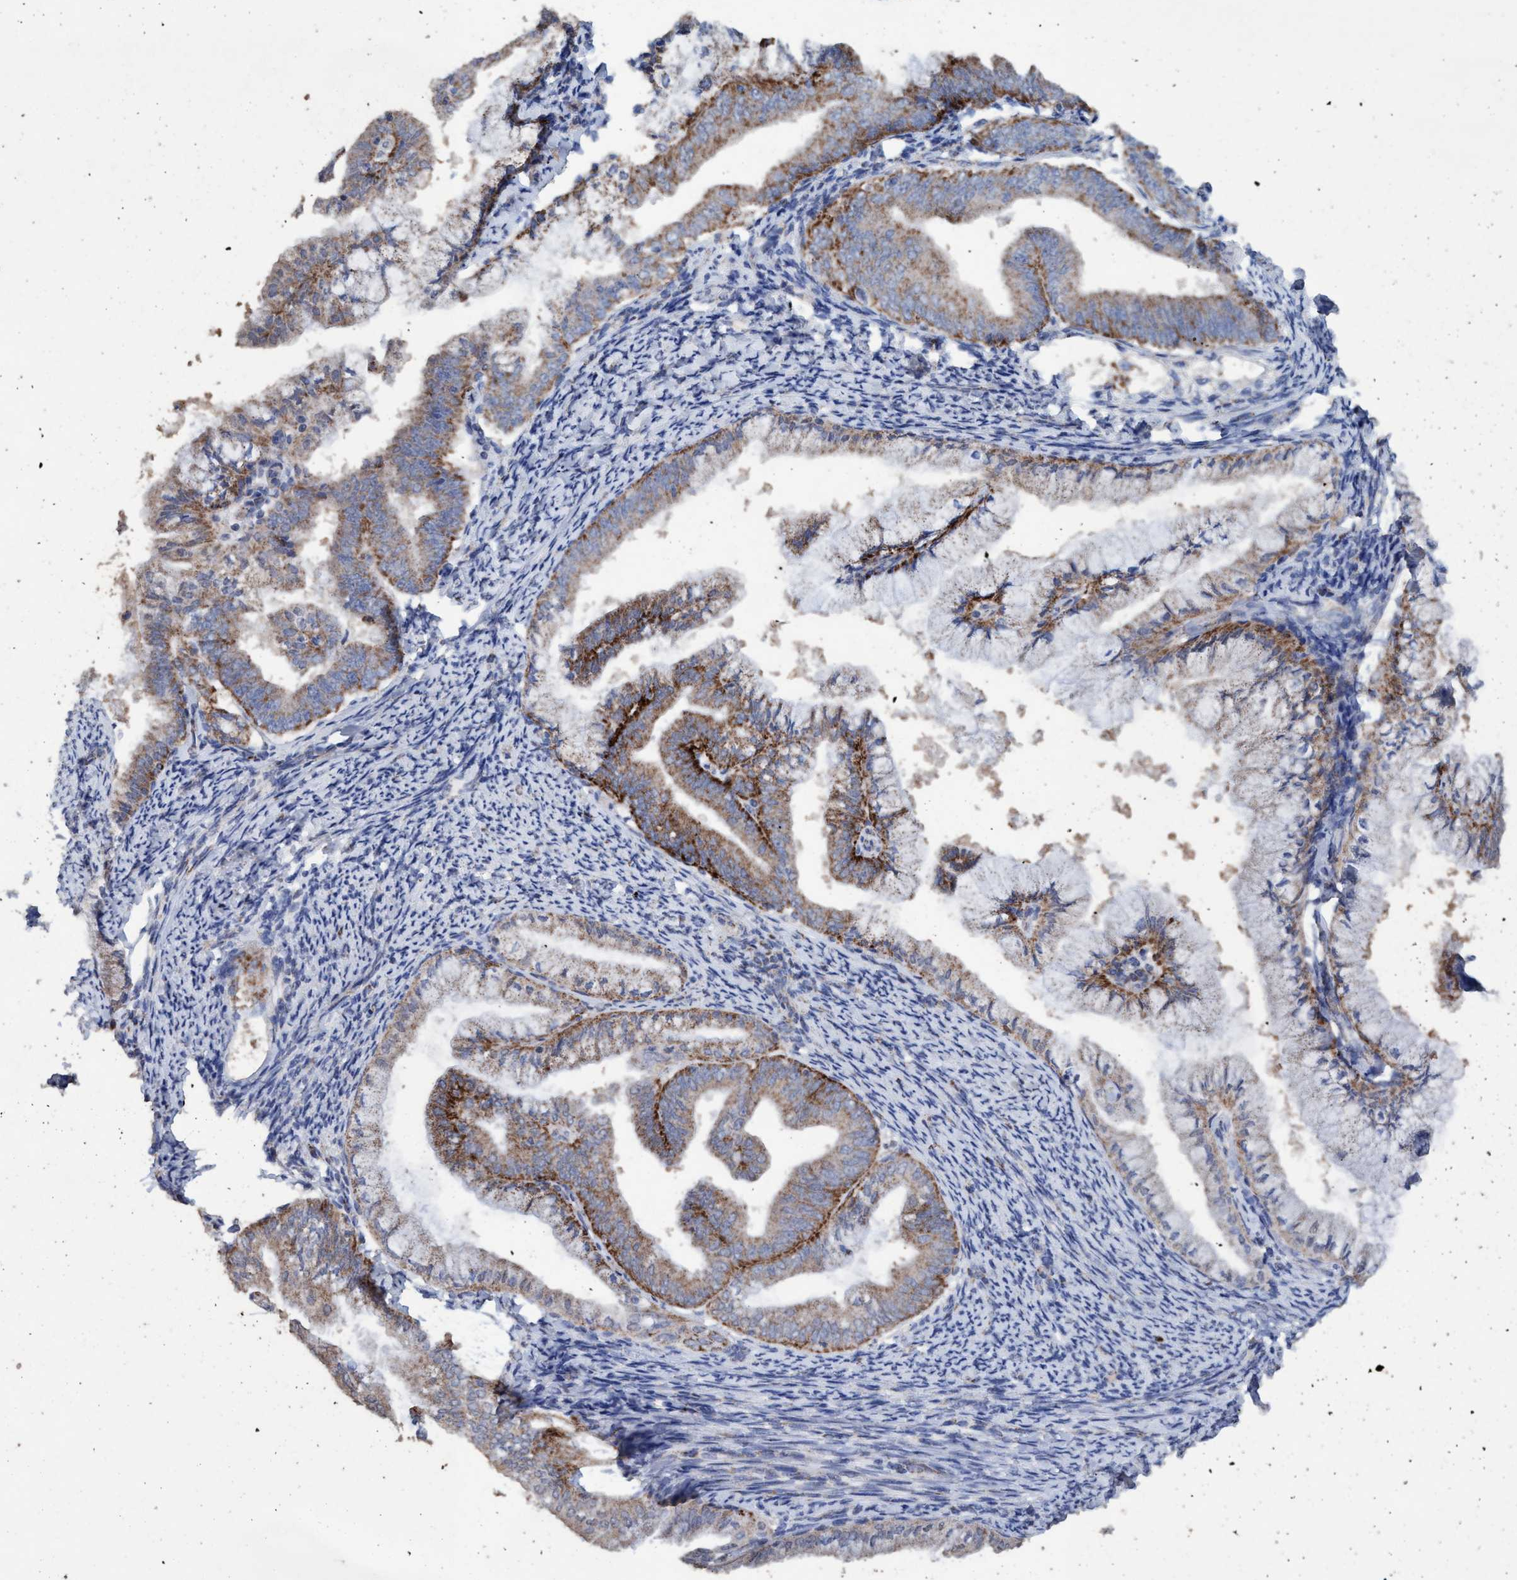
{"staining": {"intensity": "moderate", "quantity": ">75%", "location": "cytoplasmic/membranous"}, "tissue": "endometrial cancer", "cell_type": "Tumor cells", "image_type": "cancer", "snomed": [{"axis": "morphology", "description": "Adenocarcinoma, NOS"}, {"axis": "topography", "description": "Endometrium"}], "caption": "A high-resolution photomicrograph shows immunohistochemistry (IHC) staining of adenocarcinoma (endometrial), which displays moderate cytoplasmic/membranous staining in approximately >75% of tumor cells.", "gene": "RSAD1", "patient": {"sex": "female", "age": 63}}